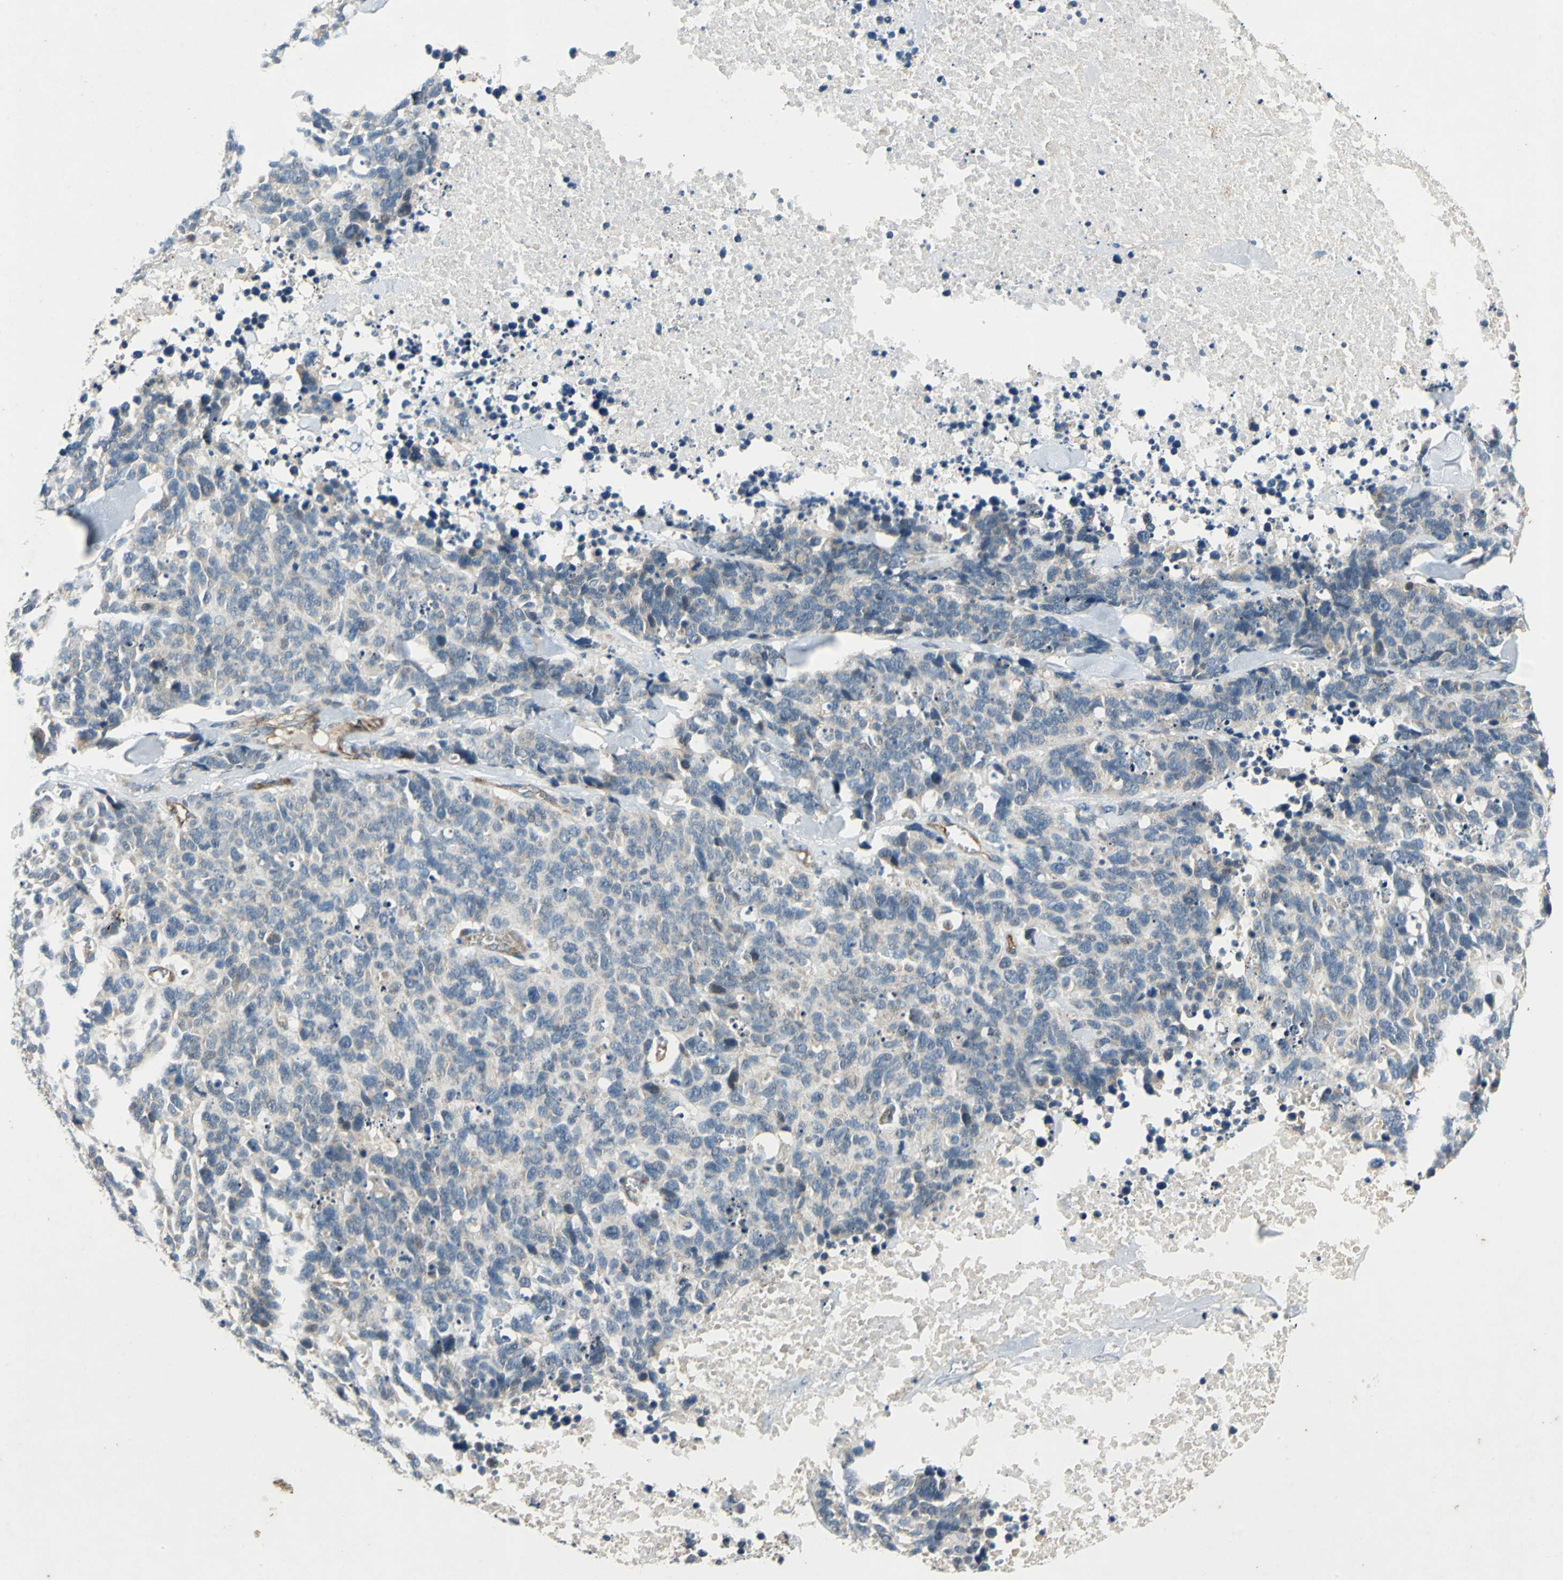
{"staining": {"intensity": "weak", "quantity": "<25%", "location": "cytoplasmic/membranous"}, "tissue": "lung cancer", "cell_type": "Tumor cells", "image_type": "cancer", "snomed": [{"axis": "morphology", "description": "Neoplasm, malignant, NOS"}, {"axis": "topography", "description": "Lung"}], "caption": "A histopathology image of human malignant neoplasm (lung) is negative for staining in tumor cells. The staining was performed using DAB to visualize the protein expression in brown, while the nuclei were stained in blue with hematoxylin (Magnification: 20x).", "gene": "EMCN", "patient": {"sex": "female", "age": 58}}